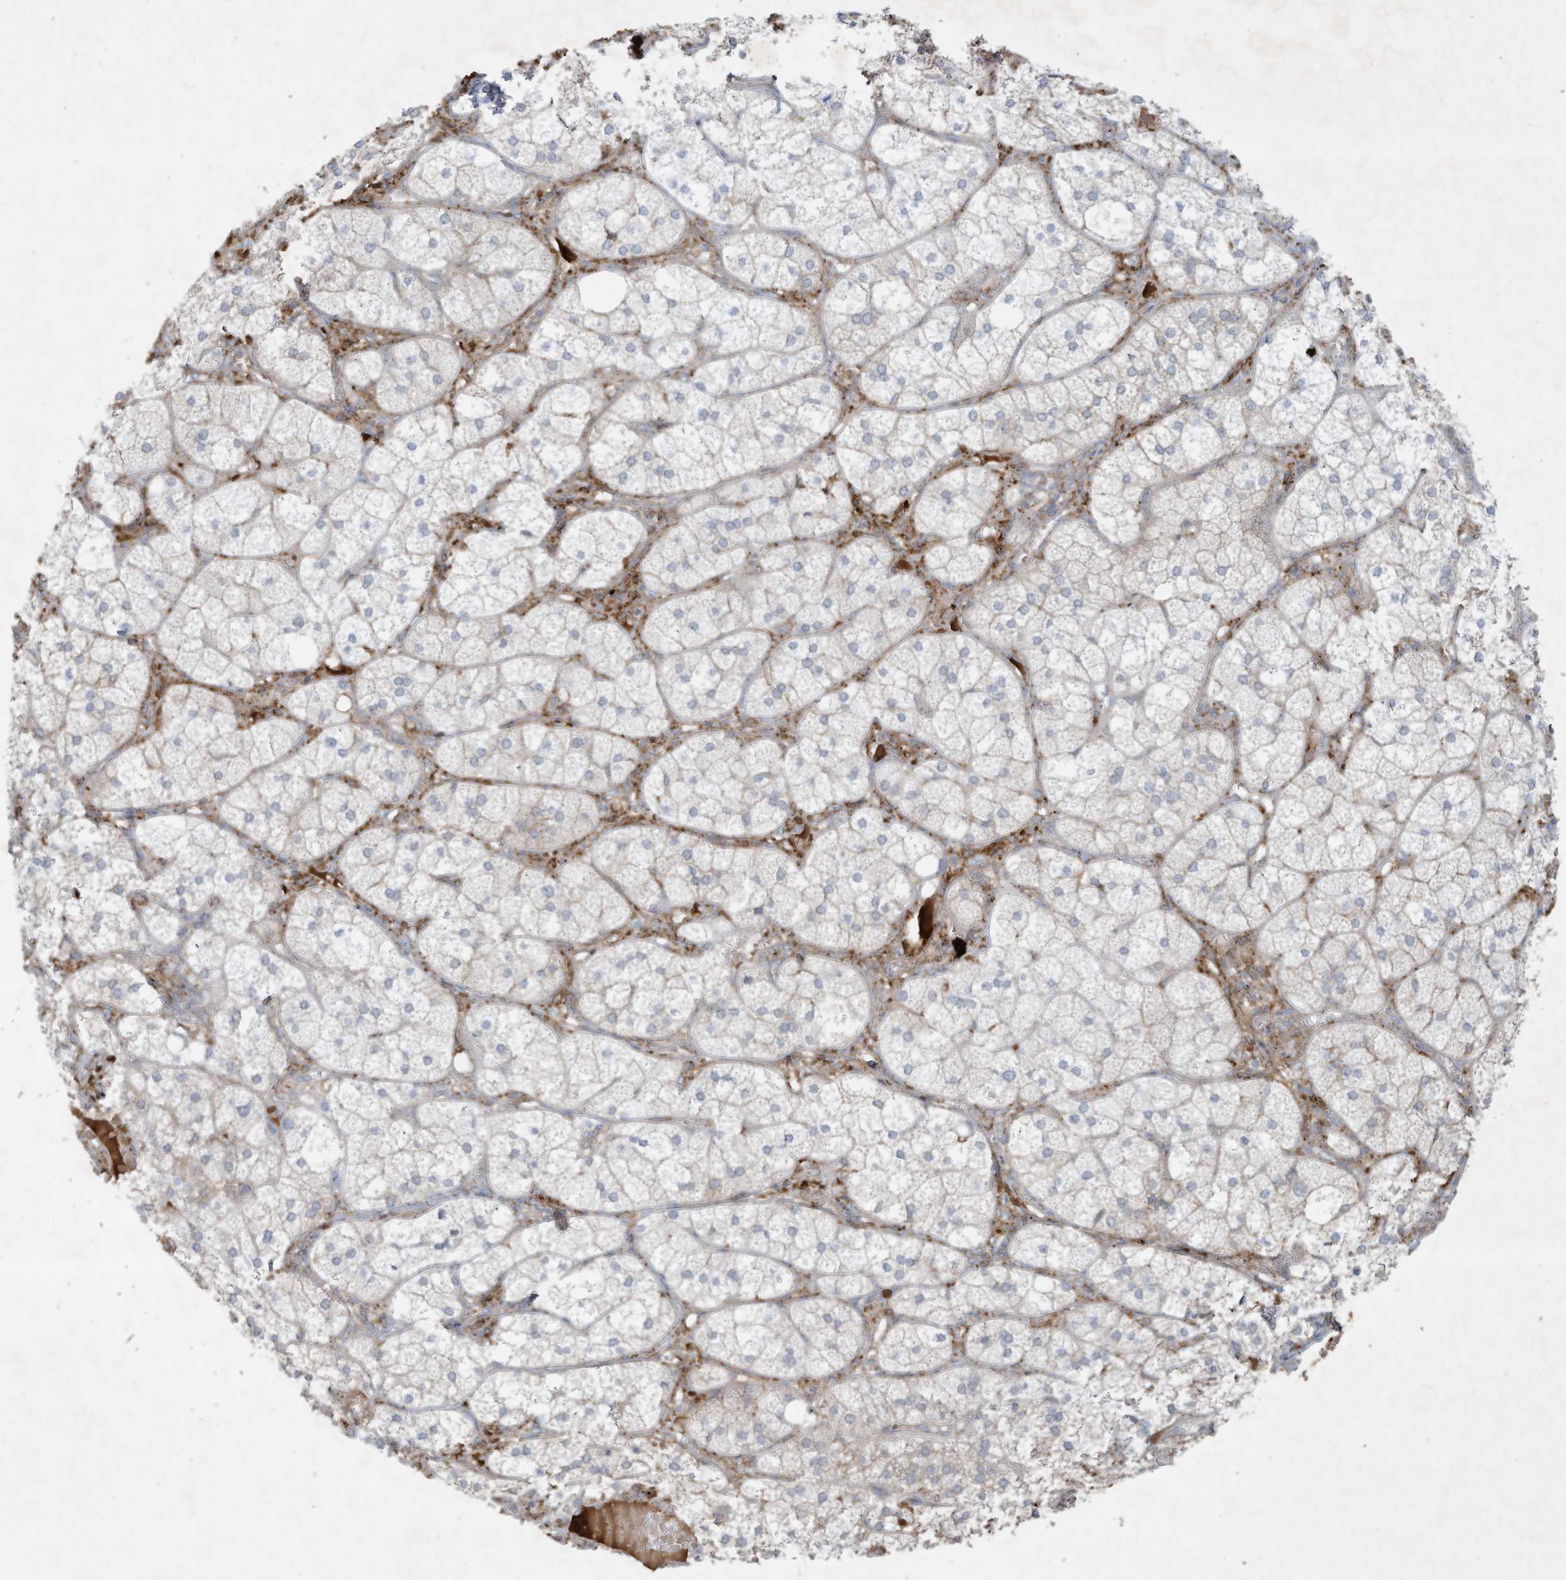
{"staining": {"intensity": "moderate", "quantity": "<25%", "location": "cytoplasmic/membranous"}, "tissue": "adrenal gland", "cell_type": "Glandular cells", "image_type": "normal", "snomed": [{"axis": "morphology", "description": "Normal tissue, NOS"}, {"axis": "topography", "description": "Adrenal gland"}], "caption": "Normal adrenal gland was stained to show a protein in brown. There is low levels of moderate cytoplasmic/membranous expression in approximately <25% of glandular cells. (Stains: DAB in brown, nuclei in blue, Microscopy: brightfield microscopy at high magnification).", "gene": "FETUB", "patient": {"sex": "female", "age": 61}}